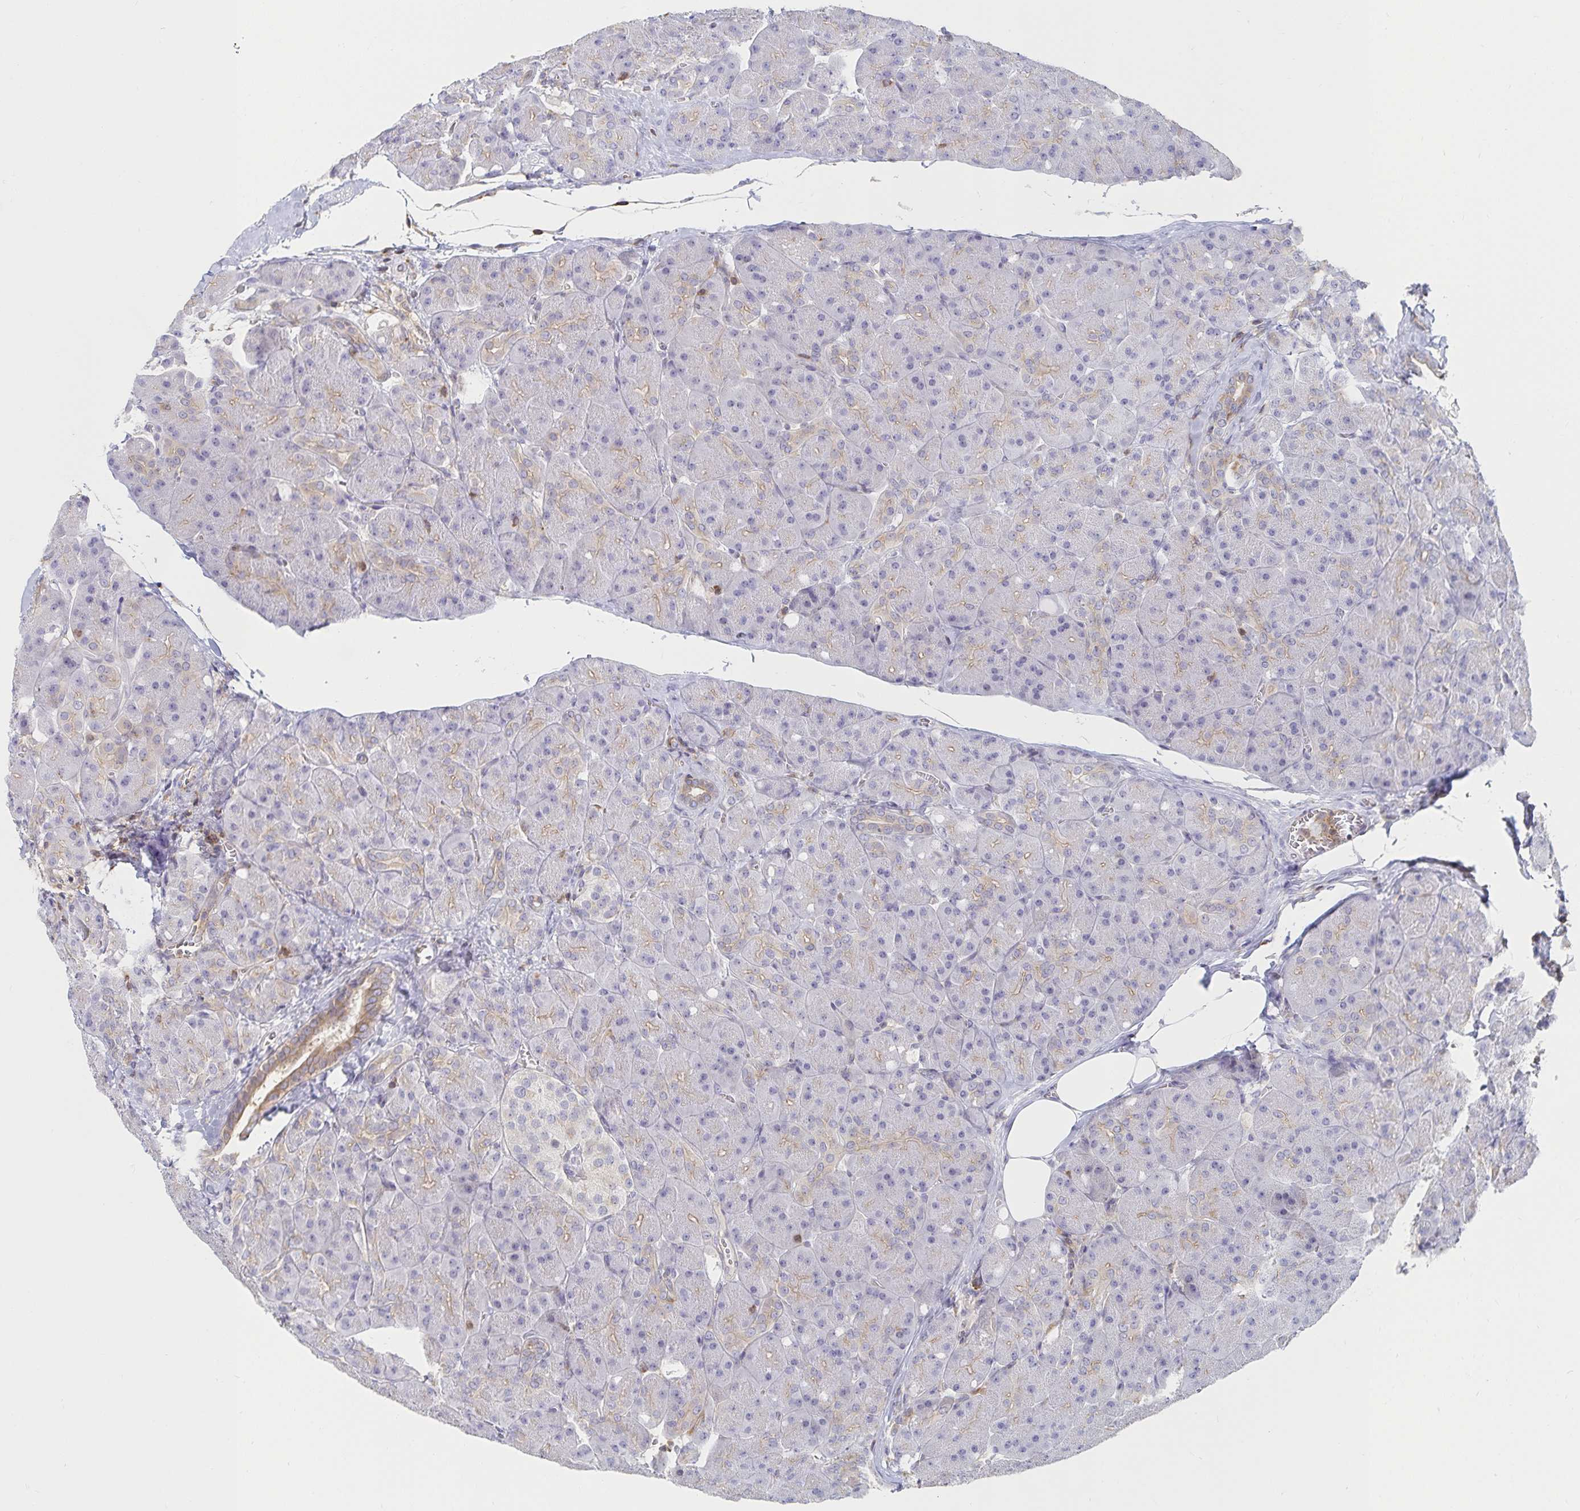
{"staining": {"intensity": "weak", "quantity": "<25%", "location": "cytoplasmic/membranous"}, "tissue": "pancreas", "cell_type": "Exocrine glandular cells", "image_type": "normal", "snomed": [{"axis": "morphology", "description": "Normal tissue, NOS"}, {"axis": "topography", "description": "Pancreas"}], "caption": "This is an immunohistochemistry histopathology image of normal human pancreas. There is no expression in exocrine glandular cells.", "gene": "PIK3CD", "patient": {"sex": "male", "age": 55}}